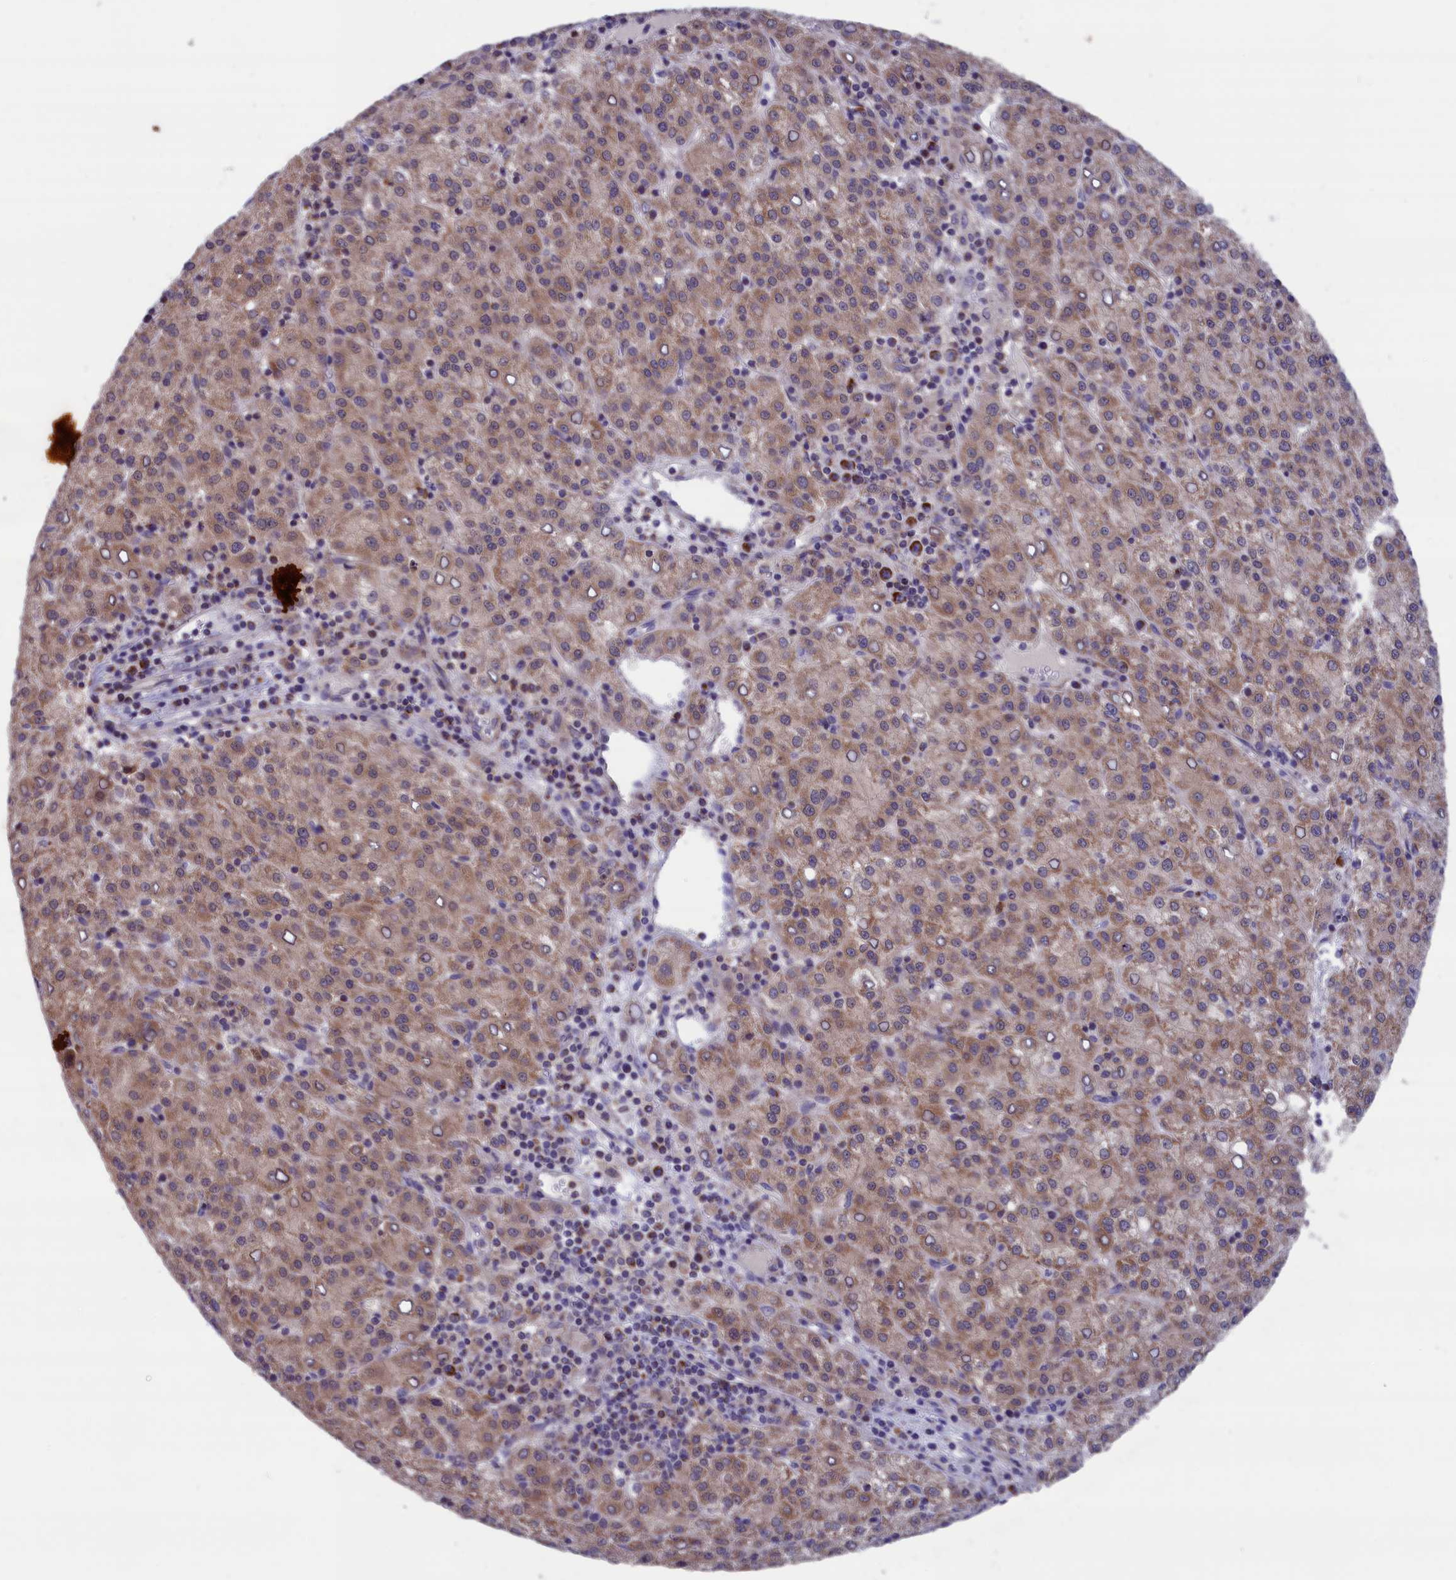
{"staining": {"intensity": "moderate", "quantity": ">75%", "location": "cytoplasmic/membranous"}, "tissue": "liver cancer", "cell_type": "Tumor cells", "image_type": "cancer", "snomed": [{"axis": "morphology", "description": "Carcinoma, Hepatocellular, NOS"}, {"axis": "topography", "description": "Liver"}], "caption": "A medium amount of moderate cytoplasmic/membranous expression is present in about >75% of tumor cells in hepatocellular carcinoma (liver) tissue.", "gene": "TIMM44", "patient": {"sex": "female", "age": 58}}